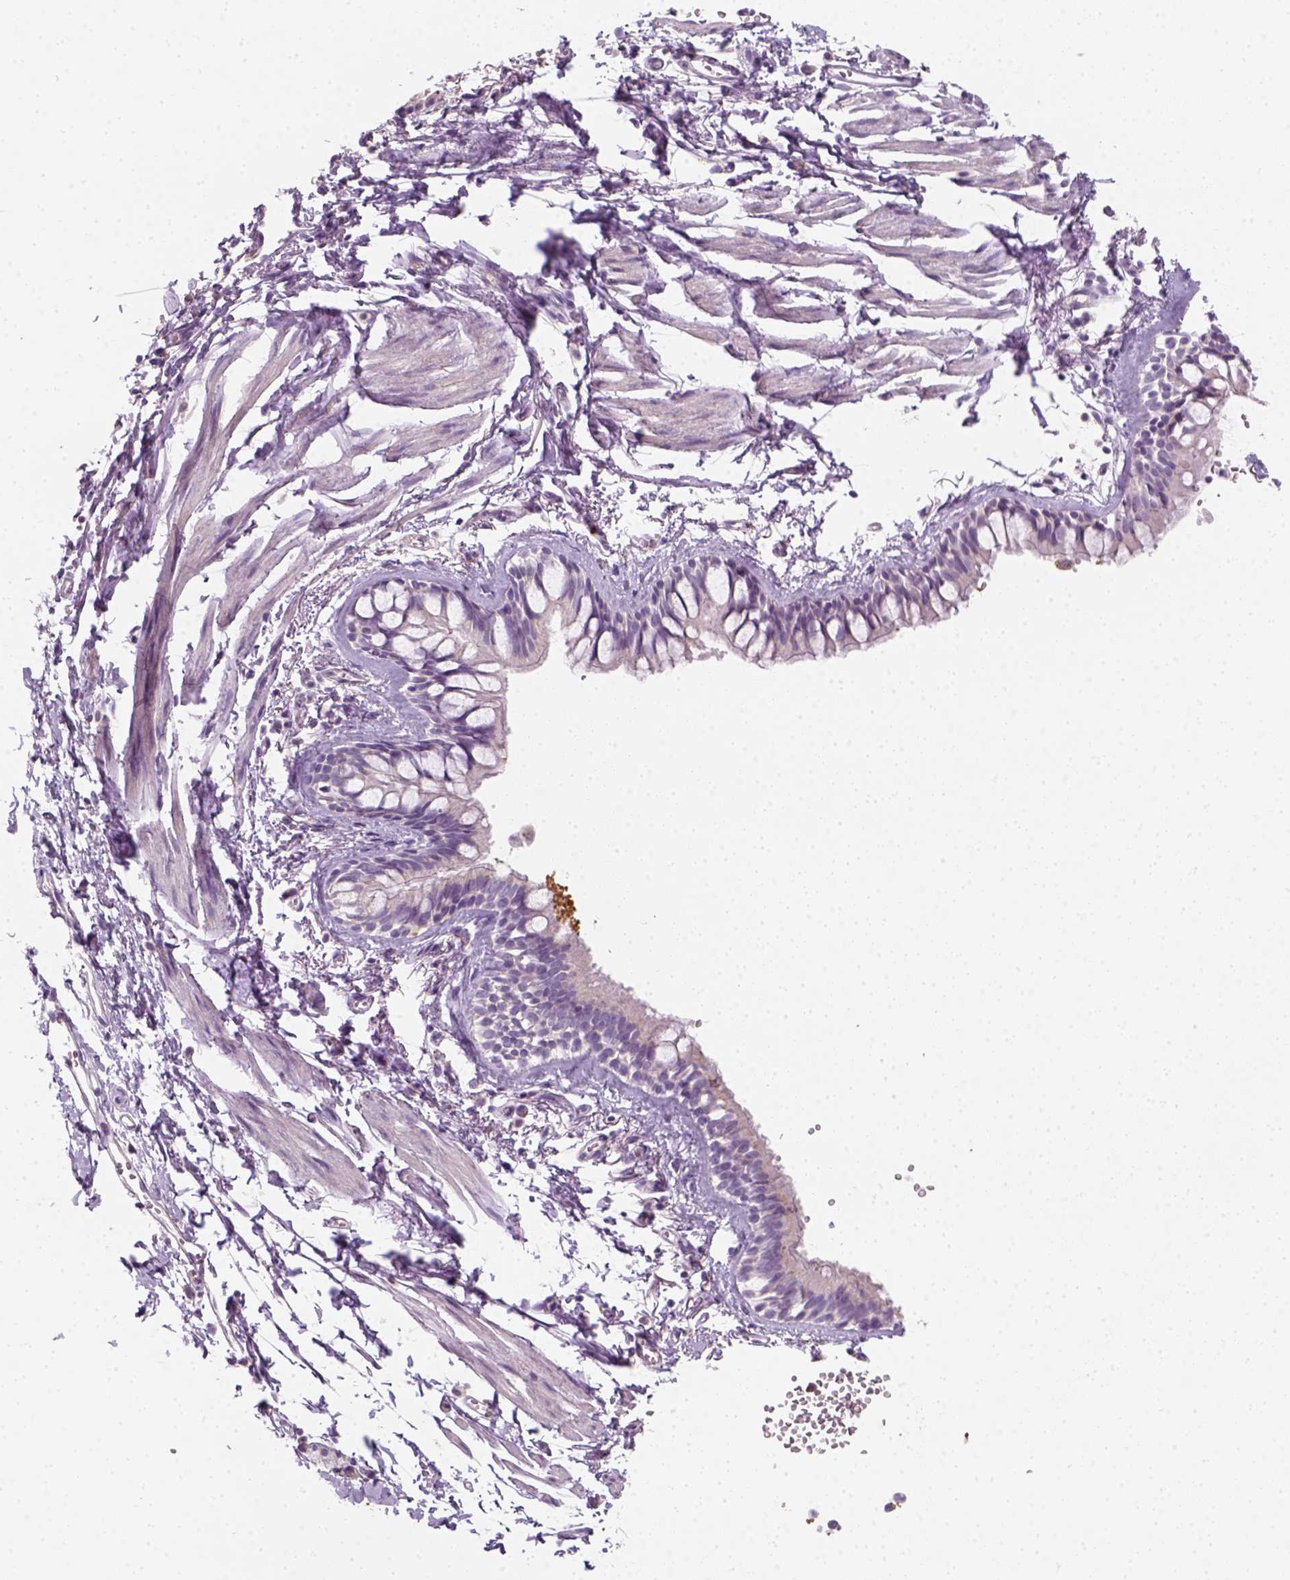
{"staining": {"intensity": "negative", "quantity": "none", "location": "none"}, "tissue": "bronchus", "cell_type": "Respiratory epithelial cells", "image_type": "normal", "snomed": [{"axis": "morphology", "description": "Normal tissue, NOS"}, {"axis": "topography", "description": "Cartilage tissue"}, {"axis": "topography", "description": "Bronchus"}], "caption": "Immunohistochemical staining of normal bronchus shows no significant positivity in respiratory epithelial cells. (DAB IHC, high magnification).", "gene": "FAM163B", "patient": {"sex": "female", "age": 59}}